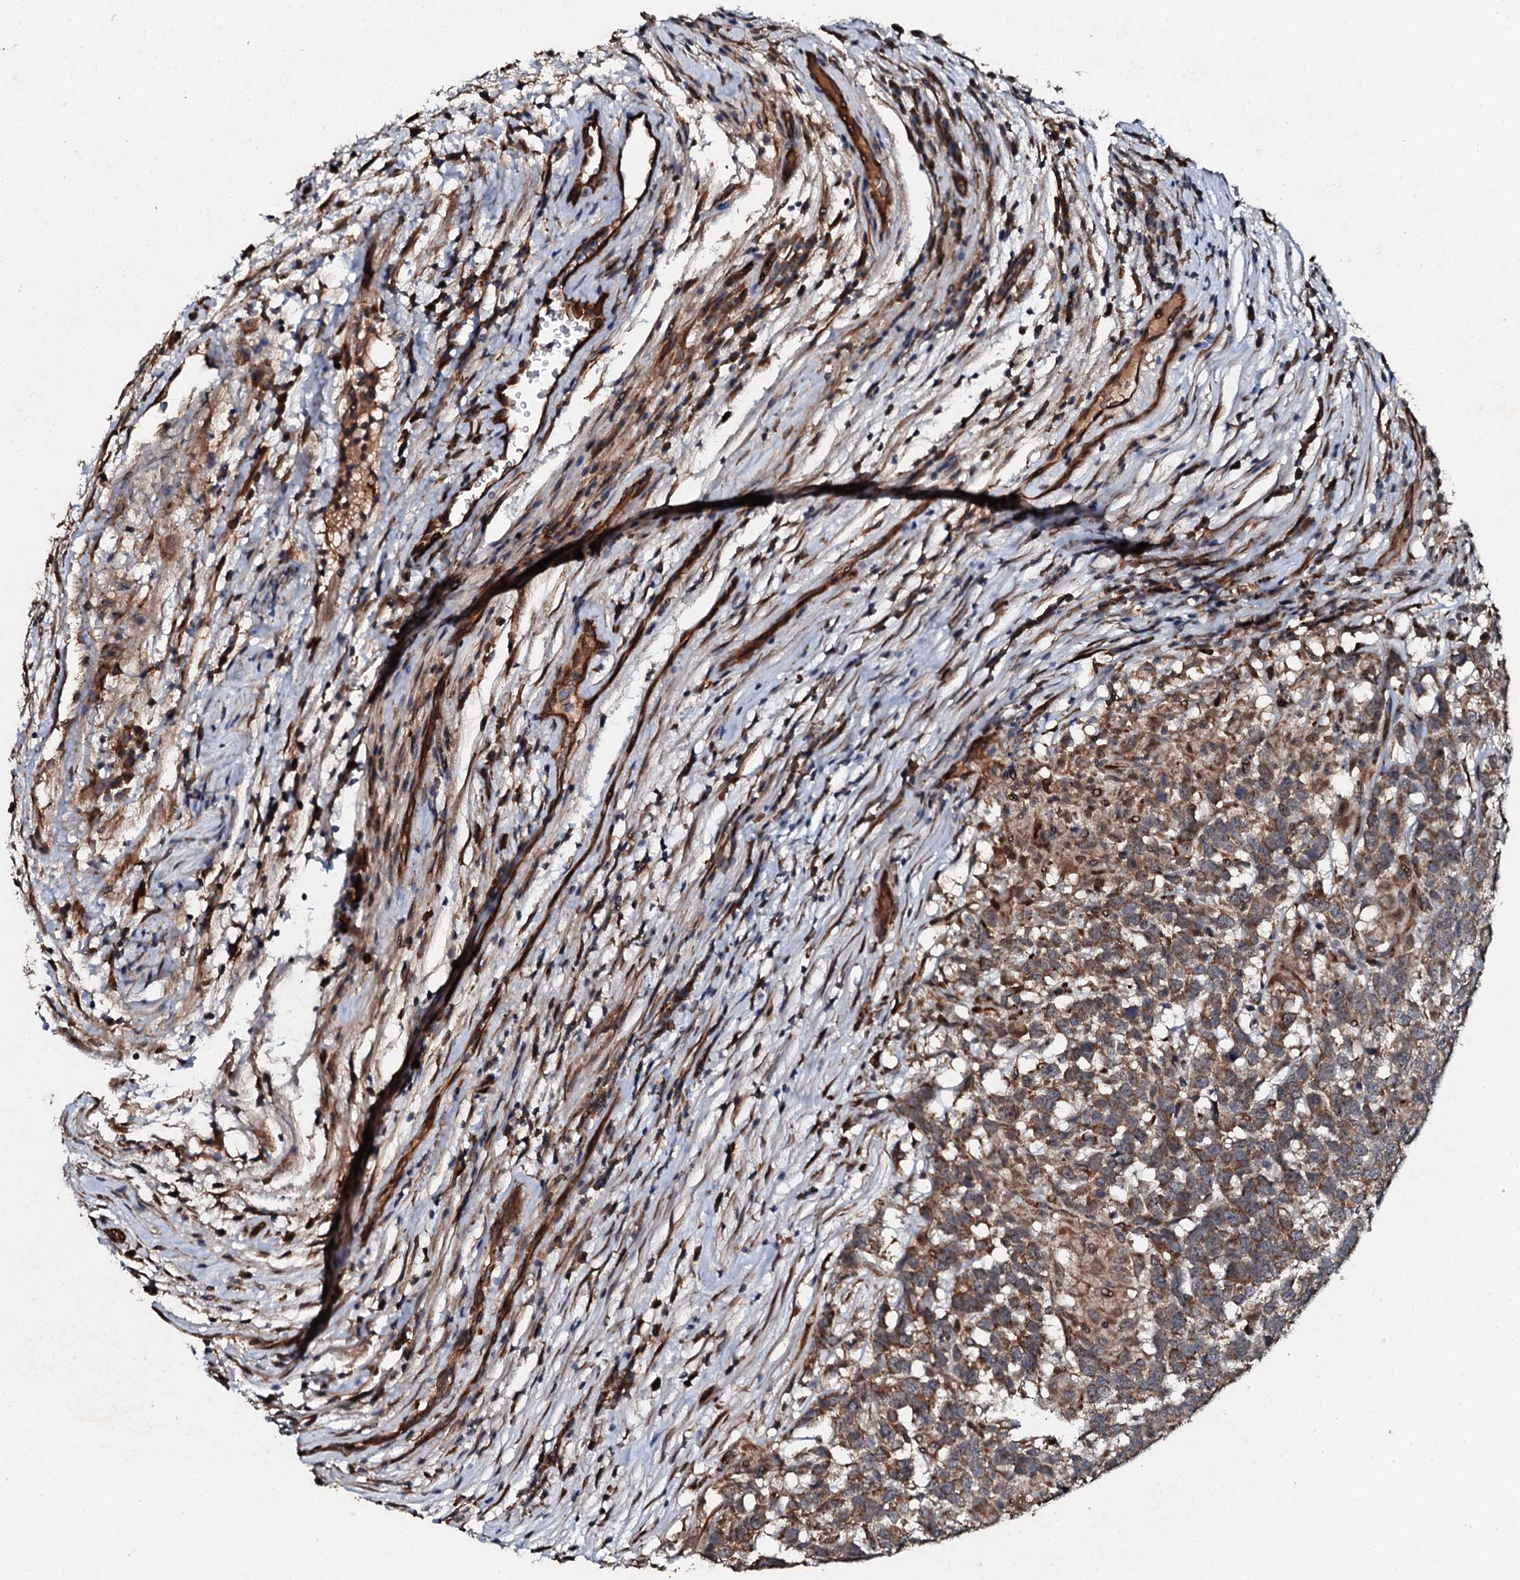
{"staining": {"intensity": "moderate", "quantity": ">75%", "location": "cytoplasmic/membranous,nuclear"}, "tissue": "testis cancer", "cell_type": "Tumor cells", "image_type": "cancer", "snomed": [{"axis": "morphology", "description": "Carcinoma, Embryonal, NOS"}, {"axis": "topography", "description": "Testis"}], "caption": "Immunohistochemical staining of testis embryonal carcinoma exhibits medium levels of moderate cytoplasmic/membranous and nuclear staining in approximately >75% of tumor cells.", "gene": "ADAMTS10", "patient": {"sex": "male", "age": 26}}